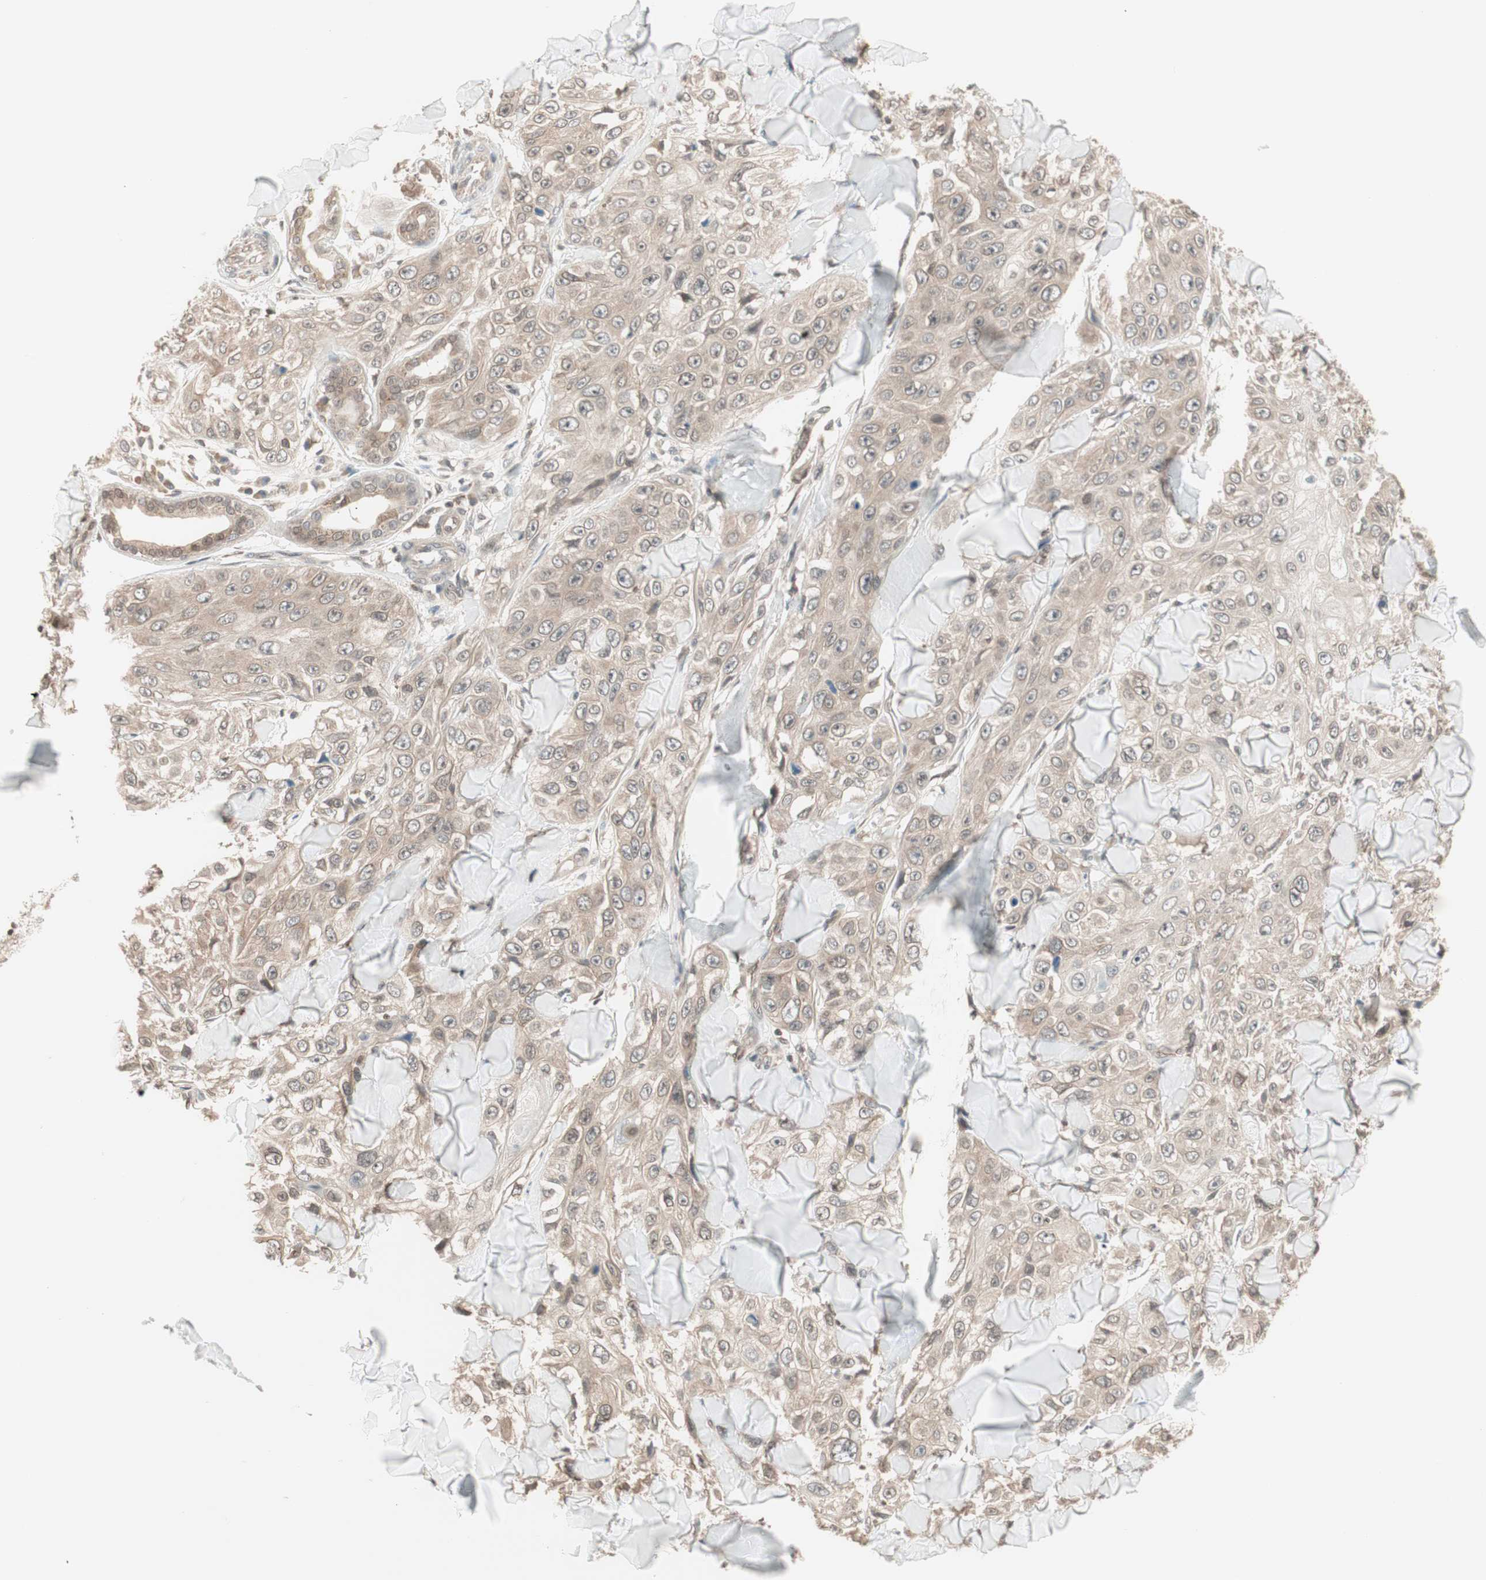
{"staining": {"intensity": "weak", "quantity": ">75%", "location": "cytoplasmic/membranous"}, "tissue": "skin cancer", "cell_type": "Tumor cells", "image_type": "cancer", "snomed": [{"axis": "morphology", "description": "Squamous cell carcinoma, NOS"}, {"axis": "topography", "description": "Skin"}], "caption": "The image shows a brown stain indicating the presence of a protein in the cytoplasmic/membranous of tumor cells in squamous cell carcinoma (skin).", "gene": "UBE2I", "patient": {"sex": "male", "age": 86}}